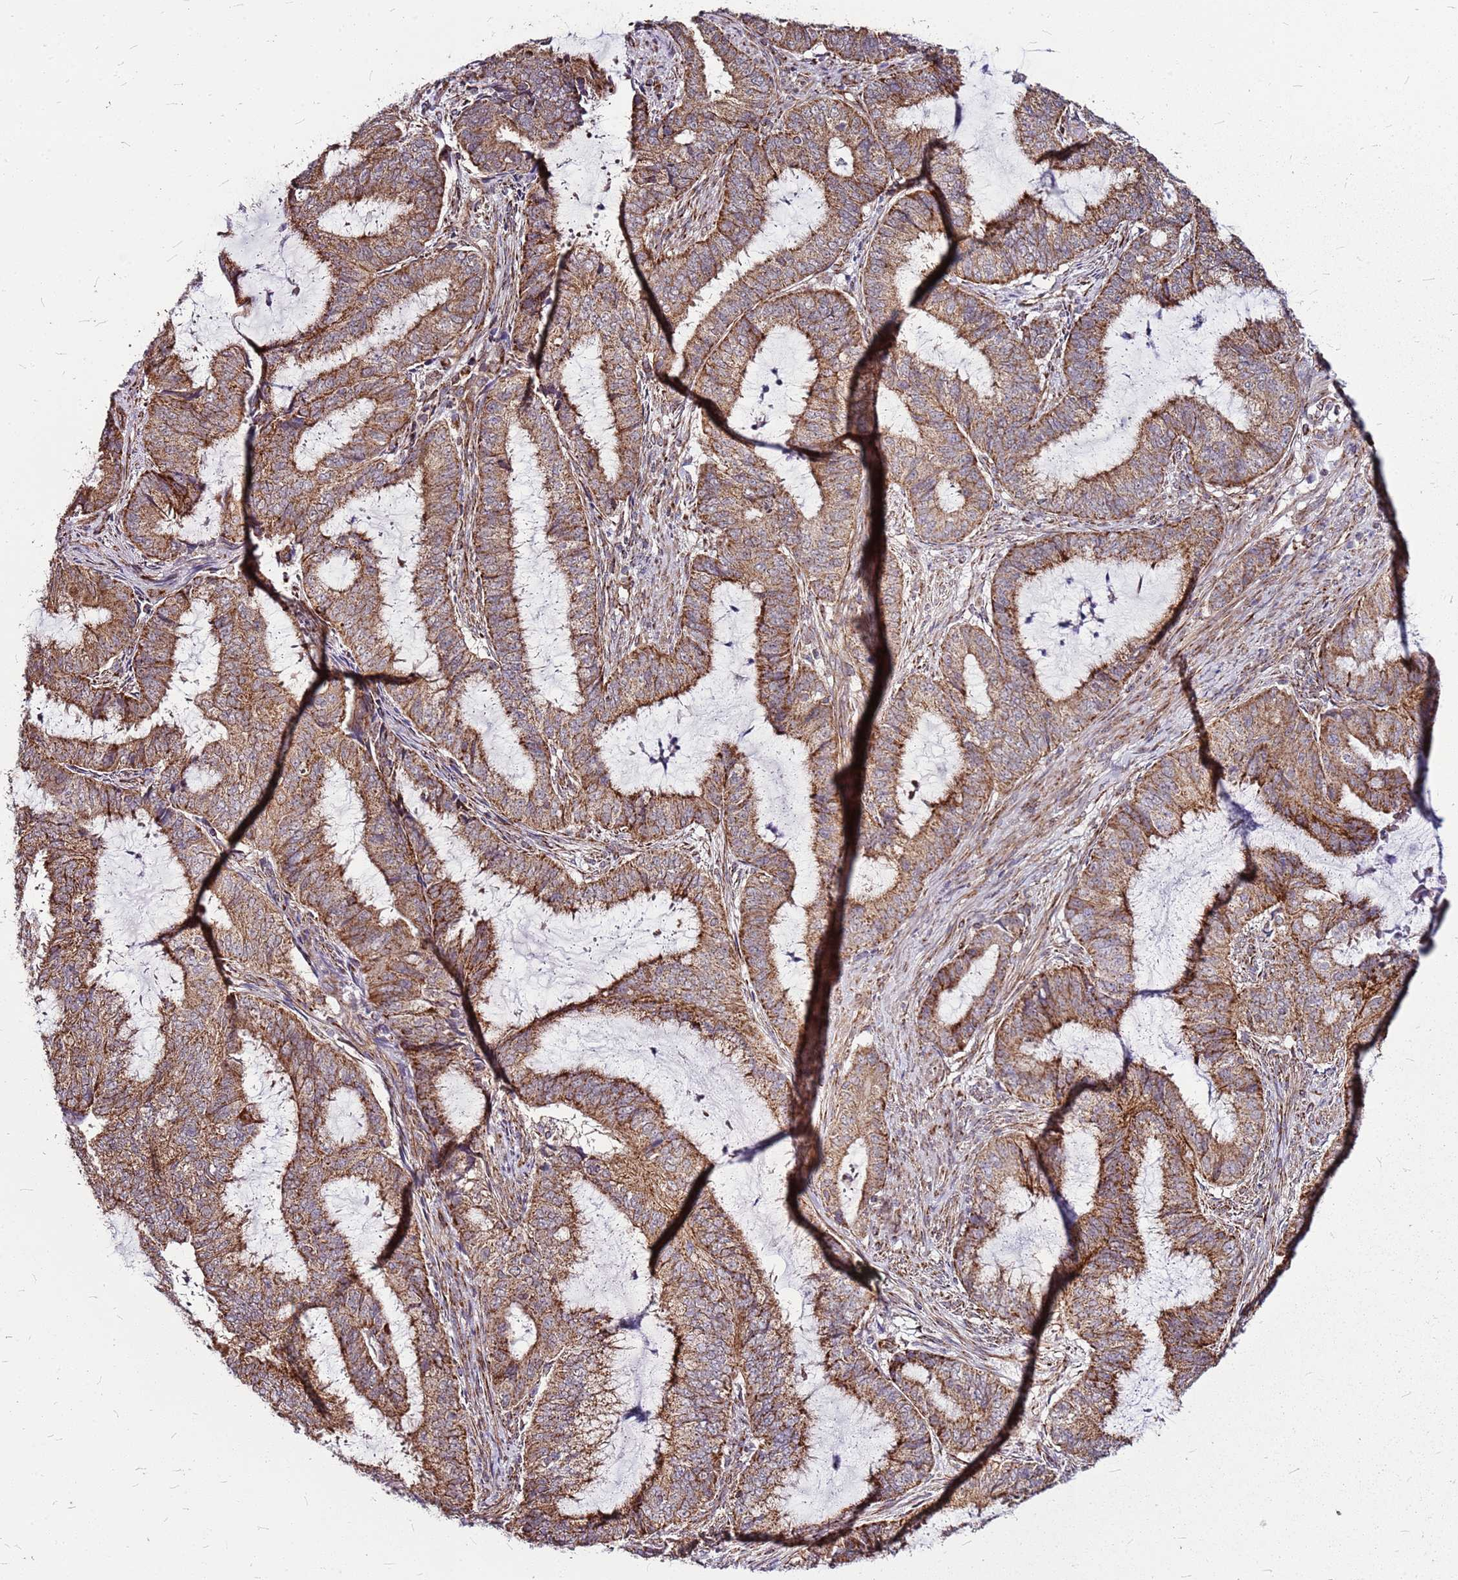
{"staining": {"intensity": "moderate", "quantity": ">75%", "location": "cytoplasmic/membranous"}, "tissue": "endometrial cancer", "cell_type": "Tumor cells", "image_type": "cancer", "snomed": [{"axis": "morphology", "description": "Adenocarcinoma, NOS"}, {"axis": "topography", "description": "Endometrium"}], "caption": "Brown immunohistochemical staining in human endometrial cancer (adenocarcinoma) demonstrates moderate cytoplasmic/membranous positivity in about >75% of tumor cells. (IHC, brightfield microscopy, high magnification).", "gene": "OR51T1", "patient": {"sex": "female", "age": 51}}